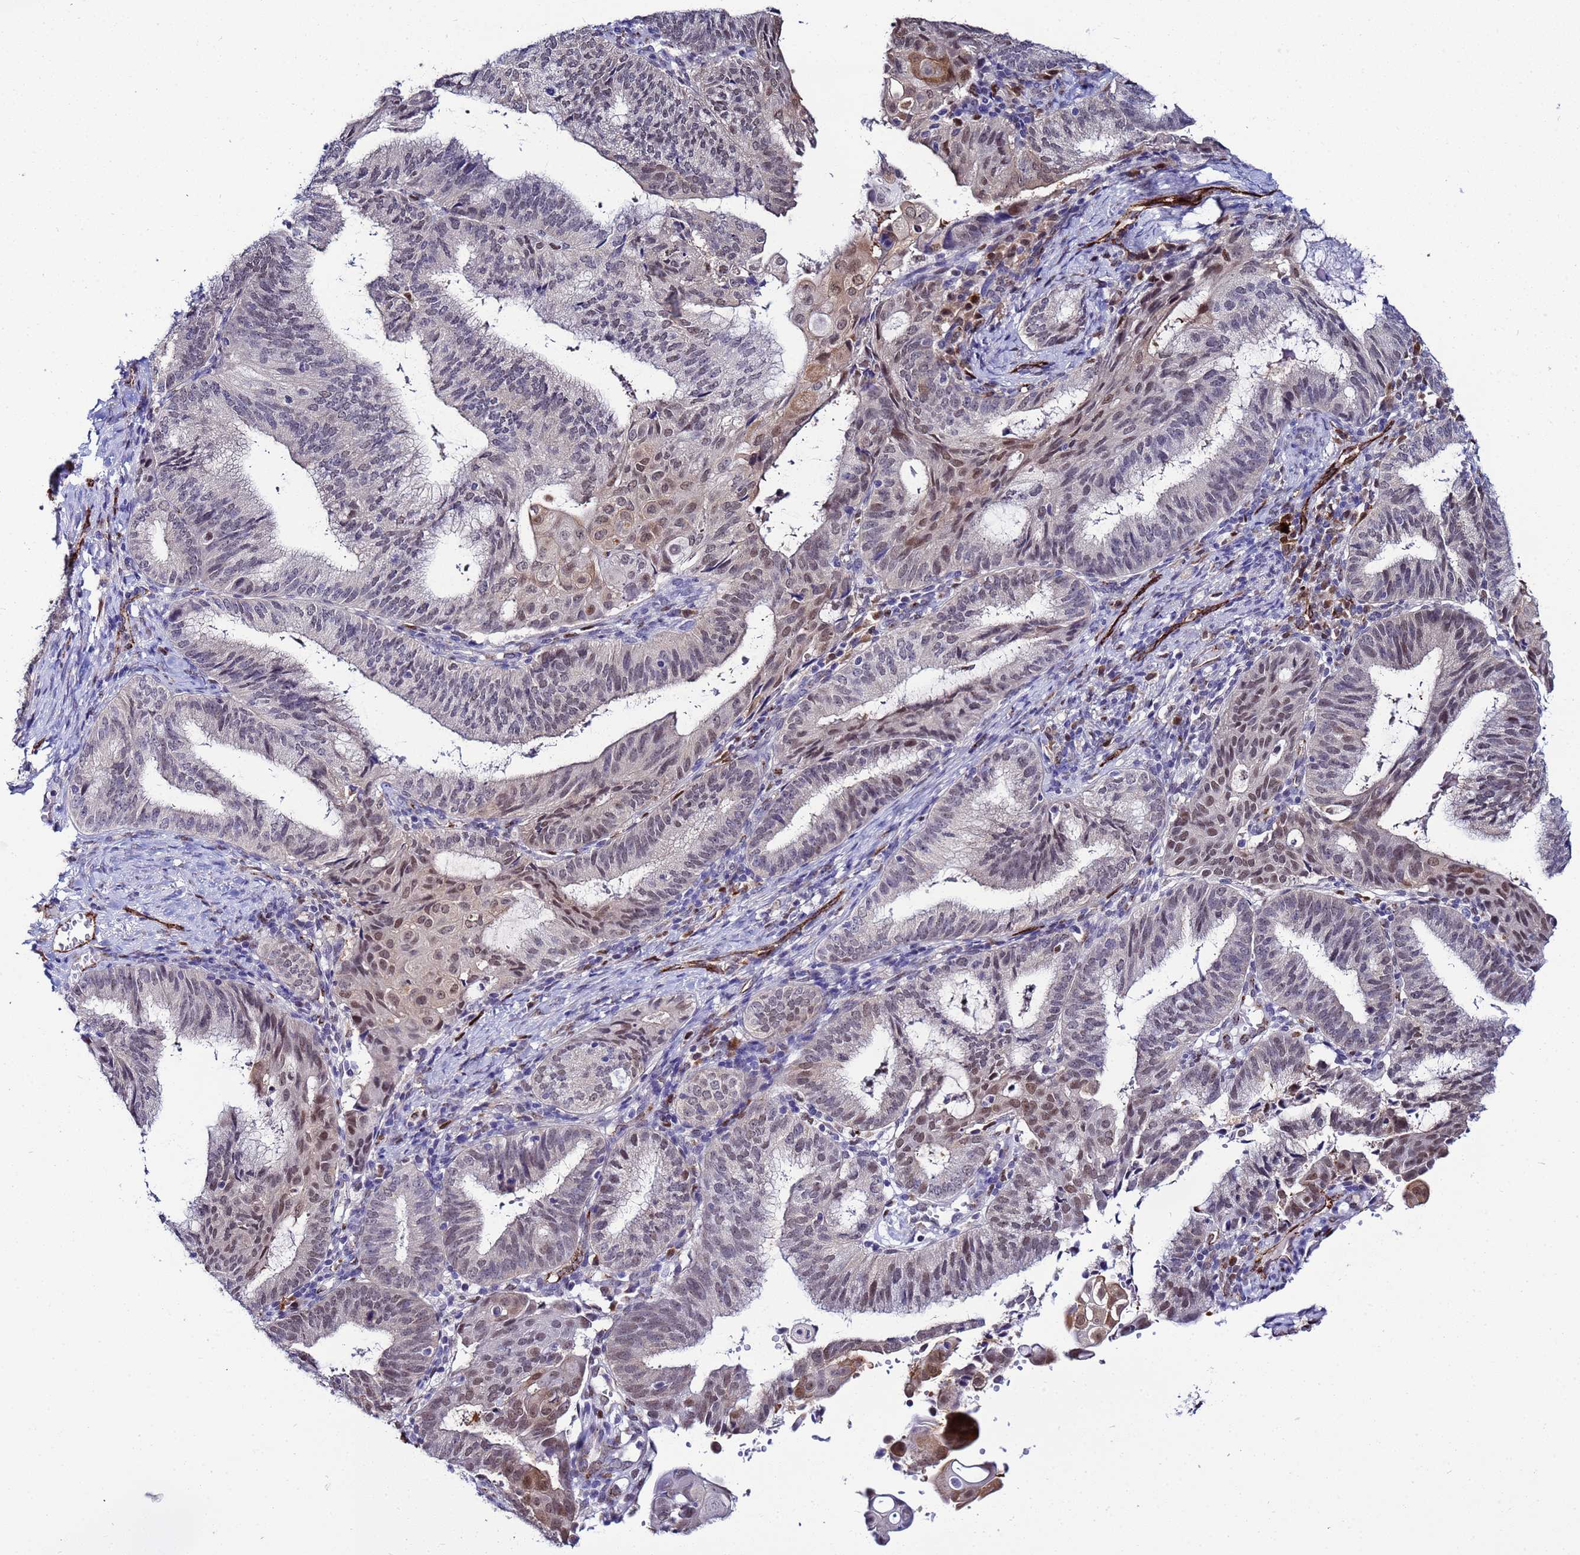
{"staining": {"intensity": "moderate", "quantity": "<25%", "location": "cytoplasmic/membranous,nuclear"}, "tissue": "endometrial cancer", "cell_type": "Tumor cells", "image_type": "cancer", "snomed": [{"axis": "morphology", "description": "Adenocarcinoma, NOS"}, {"axis": "topography", "description": "Endometrium"}], "caption": "This micrograph displays immunohistochemistry (IHC) staining of endometrial adenocarcinoma, with low moderate cytoplasmic/membranous and nuclear staining in about <25% of tumor cells.", "gene": "SLC25A37", "patient": {"sex": "female", "age": 49}}